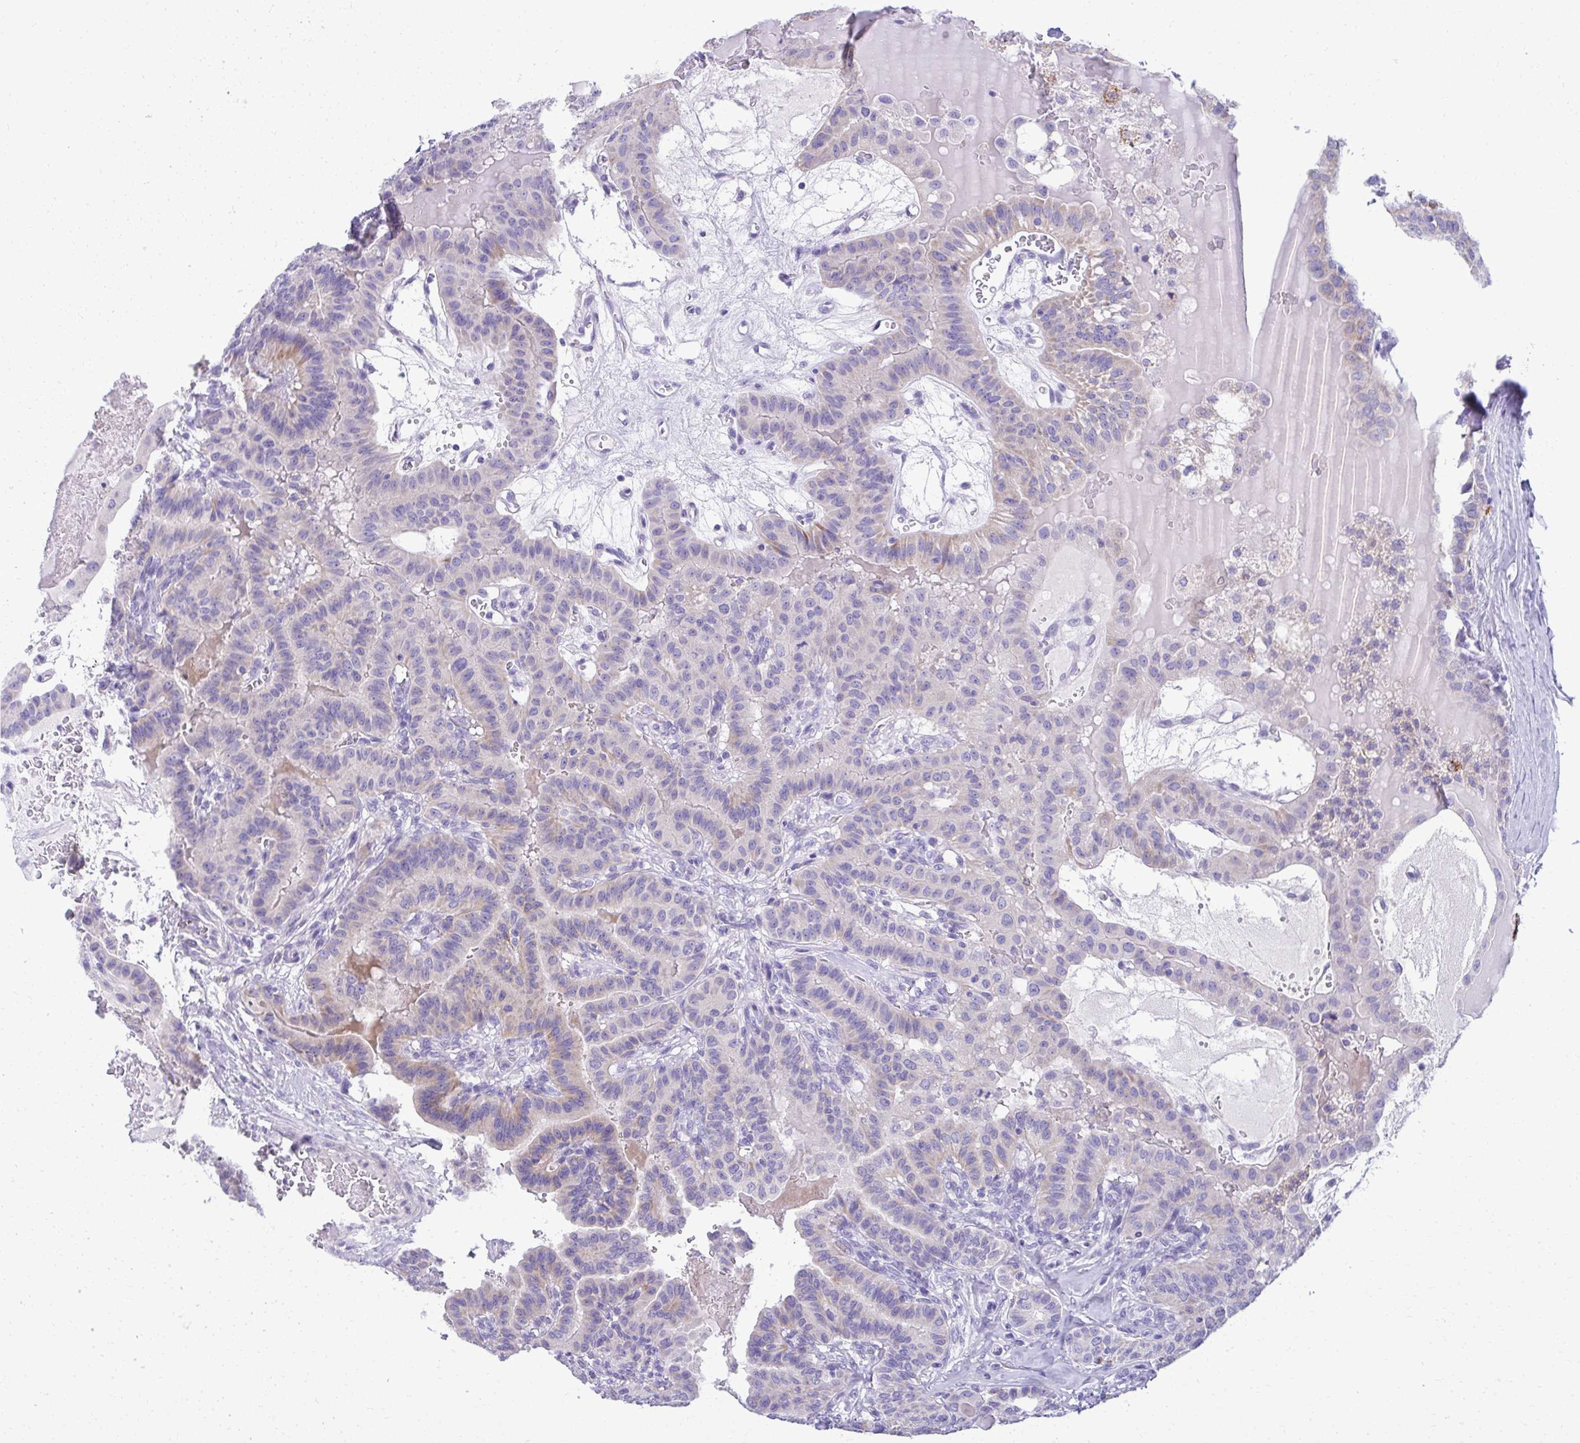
{"staining": {"intensity": "moderate", "quantity": "<25%", "location": "cytoplasmic/membranous"}, "tissue": "thyroid cancer", "cell_type": "Tumor cells", "image_type": "cancer", "snomed": [{"axis": "morphology", "description": "Papillary adenocarcinoma, NOS"}, {"axis": "topography", "description": "Thyroid gland"}], "caption": "Thyroid cancer stained with DAB (3,3'-diaminobenzidine) immunohistochemistry (IHC) reveals low levels of moderate cytoplasmic/membranous staining in about <25% of tumor cells.", "gene": "AIG1", "patient": {"sex": "male", "age": 87}}